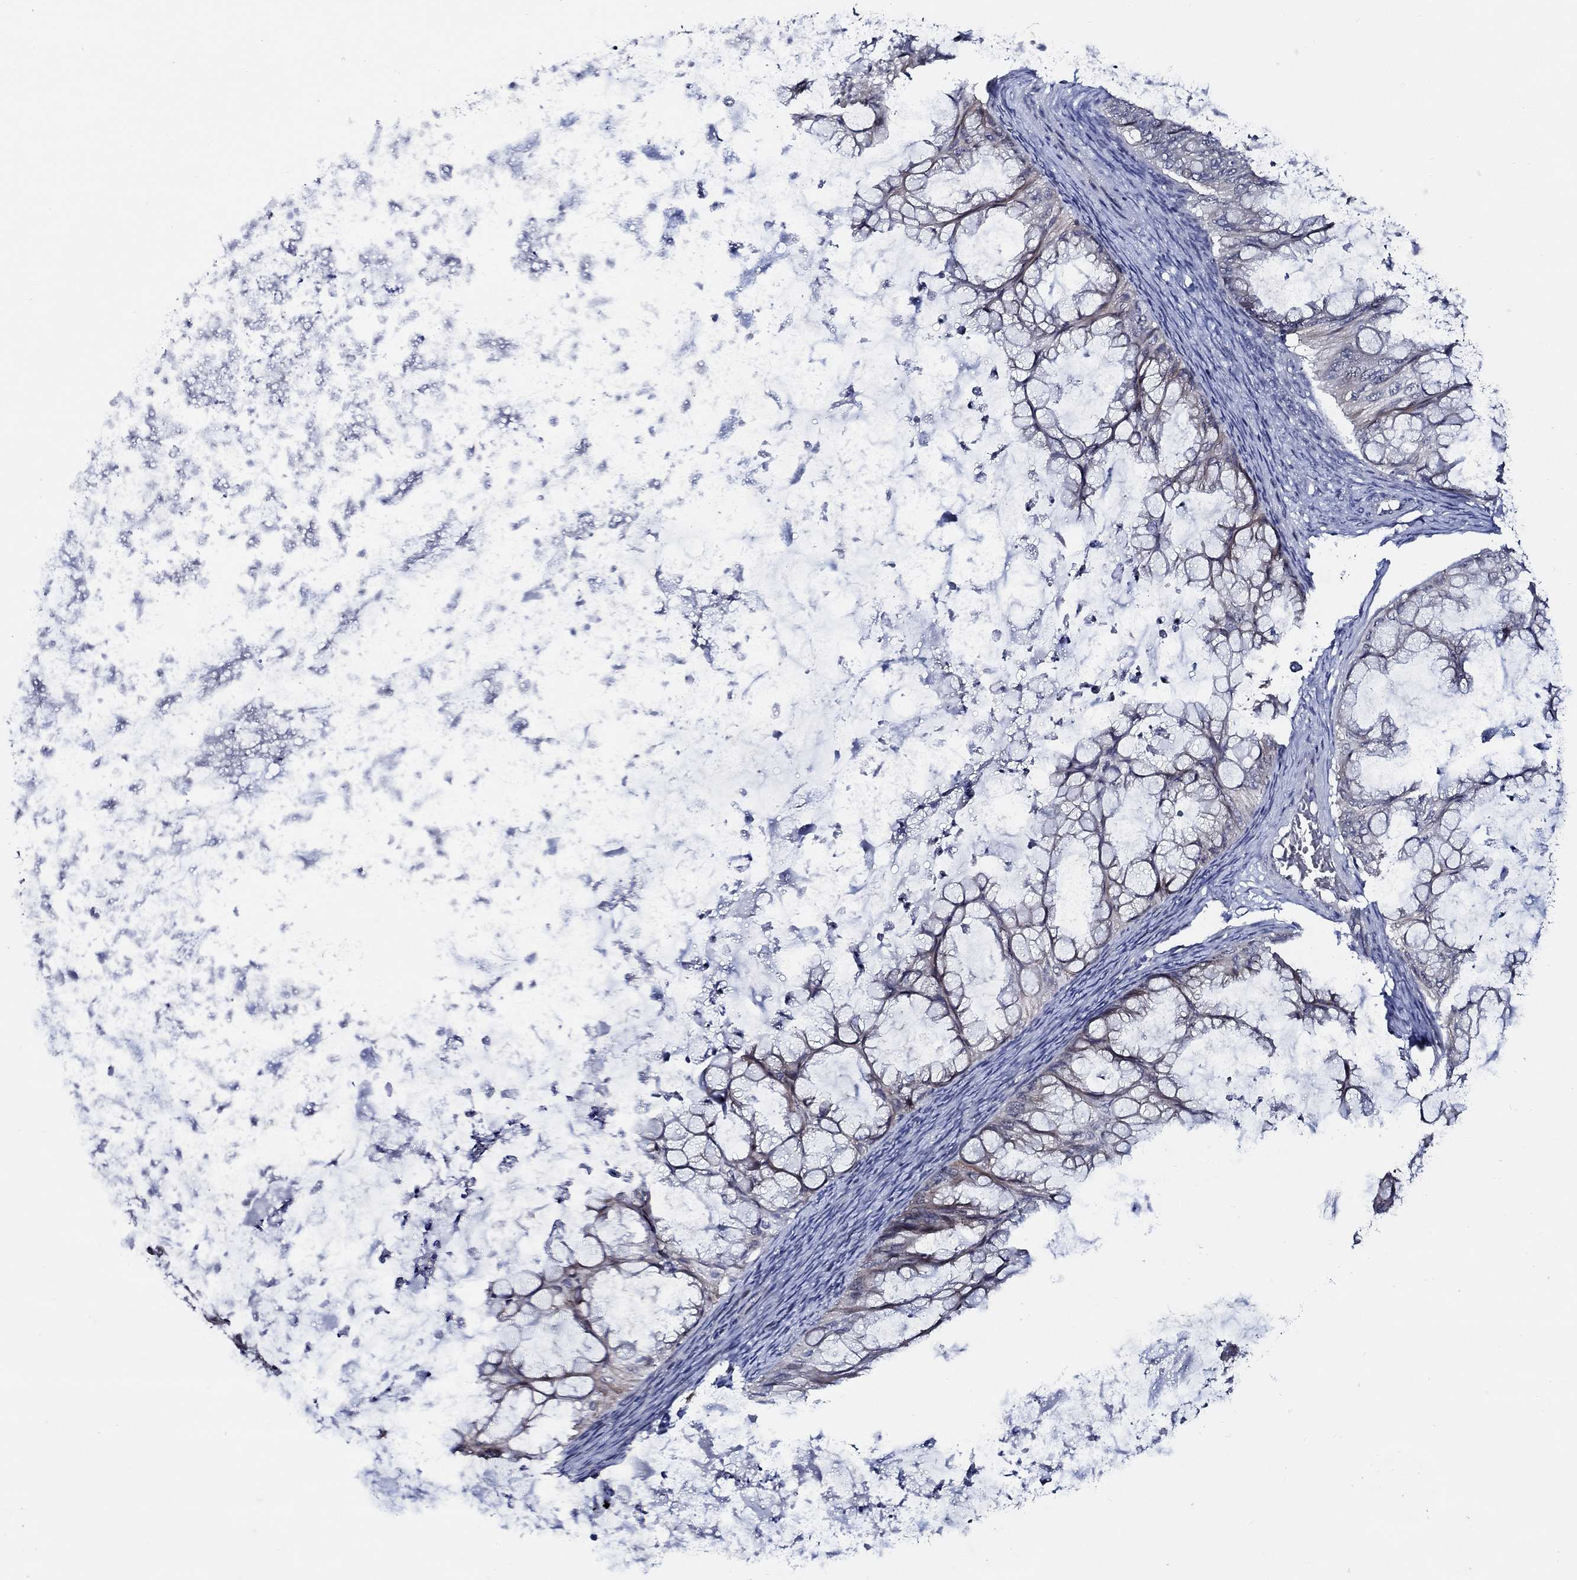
{"staining": {"intensity": "moderate", "quantity": "<25%", "location": "cytoplasmic/membranous"}, "tissue": "ovarian cancer", "cell_type": "Tumor cells", "image_type": "cancer", "snomed": [{"axis": "morphology", "description": "Cystadenocarcinoma, mucinous, NOS"}, {"axis": "topography", "description": "Ovary"}], "caption": "Immunohistochemistry histopathology image of ovarian cancer (mucinous cystadenocarcinoma) stained for a protein (brown), which reveals low levels of moderate cytoplasmic/membranous positivity in approximately <25% of tumor cells.", "gene": "C8orf48", "patient": {"sex": "female", "age": 35}}